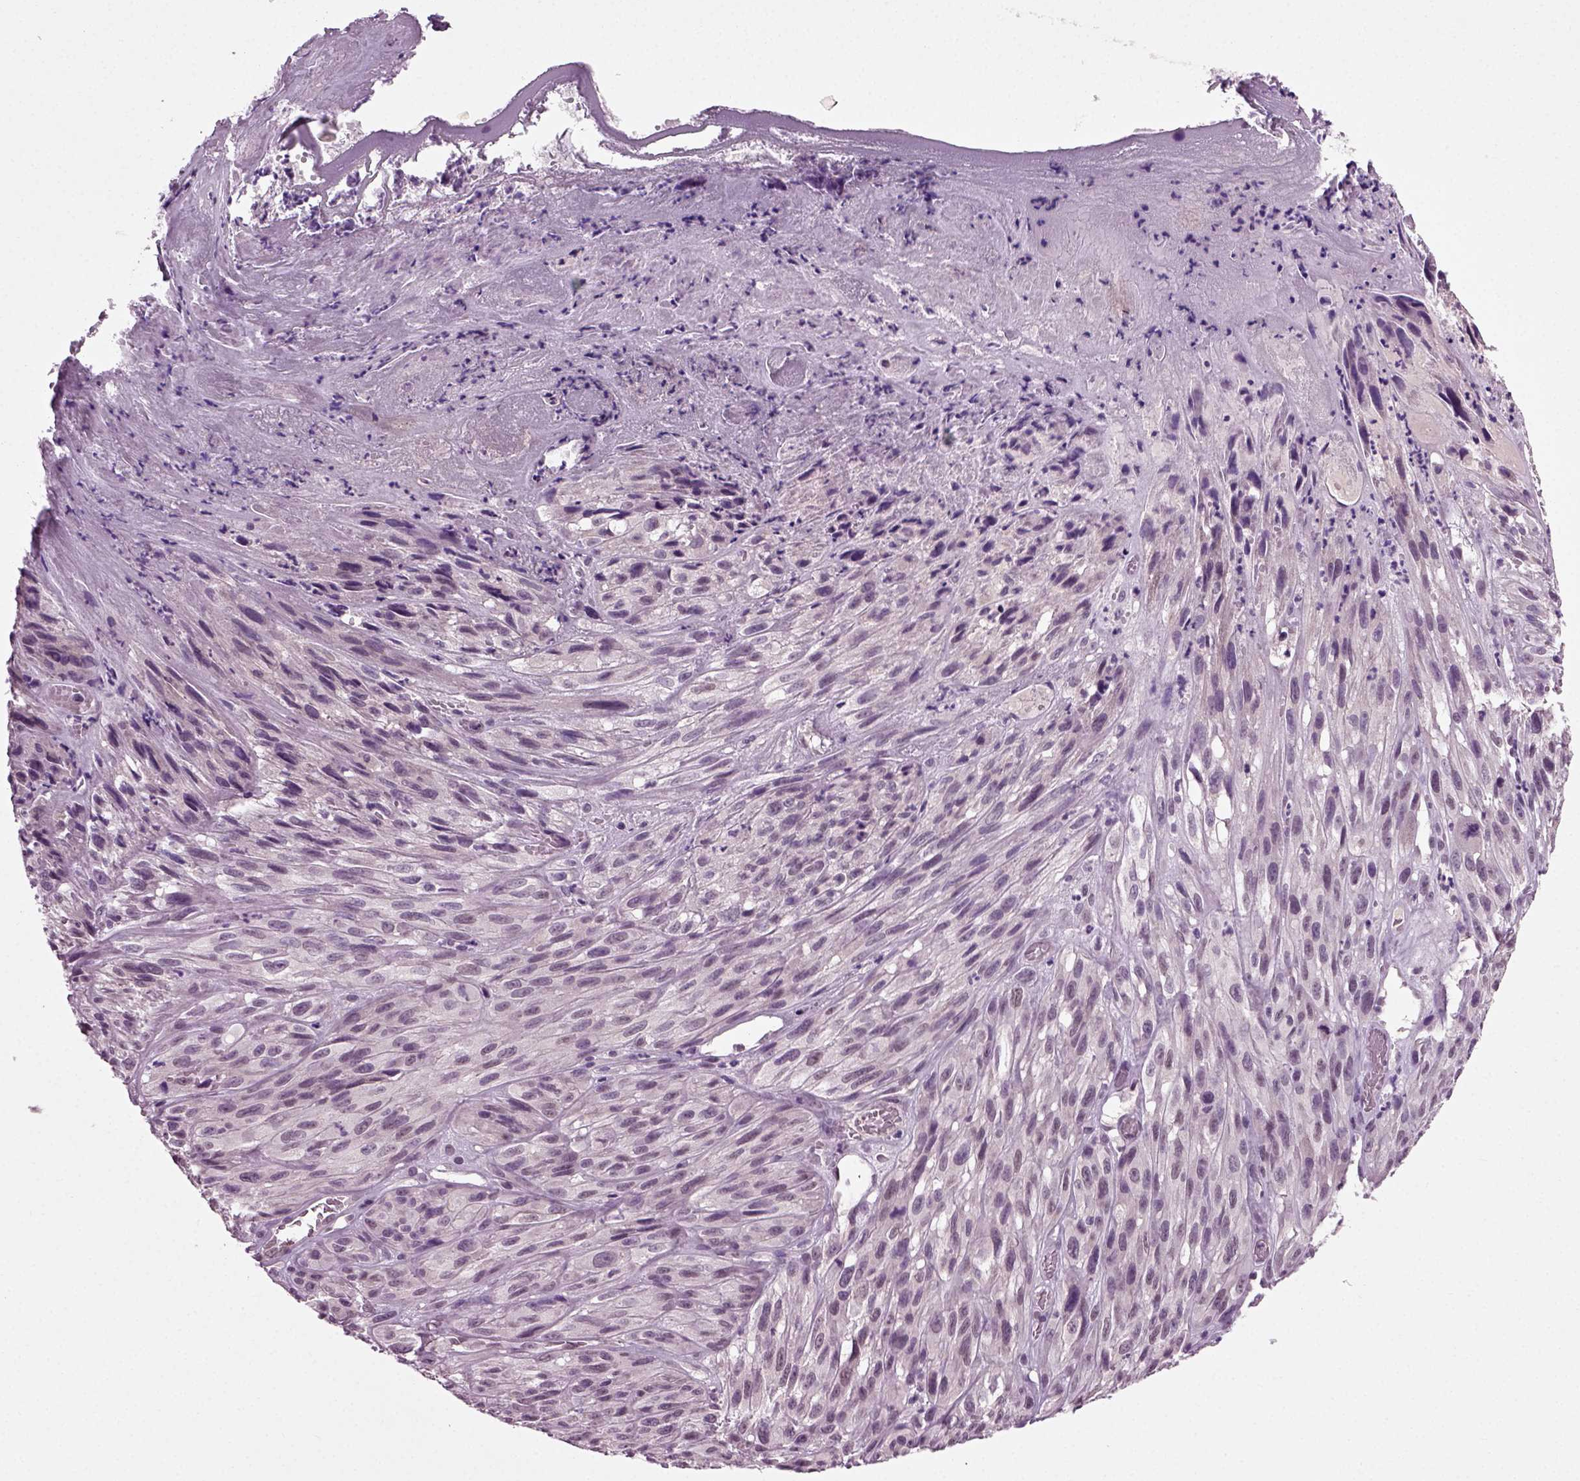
{"staining": {"intensity": "negative", "quantity": "none", "location": "none"}, "tissue": "melanoma", "cell_type": "Tumor cells", "image_type": "cancer", "snomed": [{"axis": "morphology", "description": "Malignant melanoma, NOS"}, {"axis": "topography", "description": "Skin"}], "caption": "Tumor cells are negative for brown protein staining in melanoma. (Stains: DAB IHC with hematoxylin counter stain, Microscopy: brightfield microscopy at high magnification).", "gene": "RCOR3", "patient": {"sex": "male", "age": 51}}